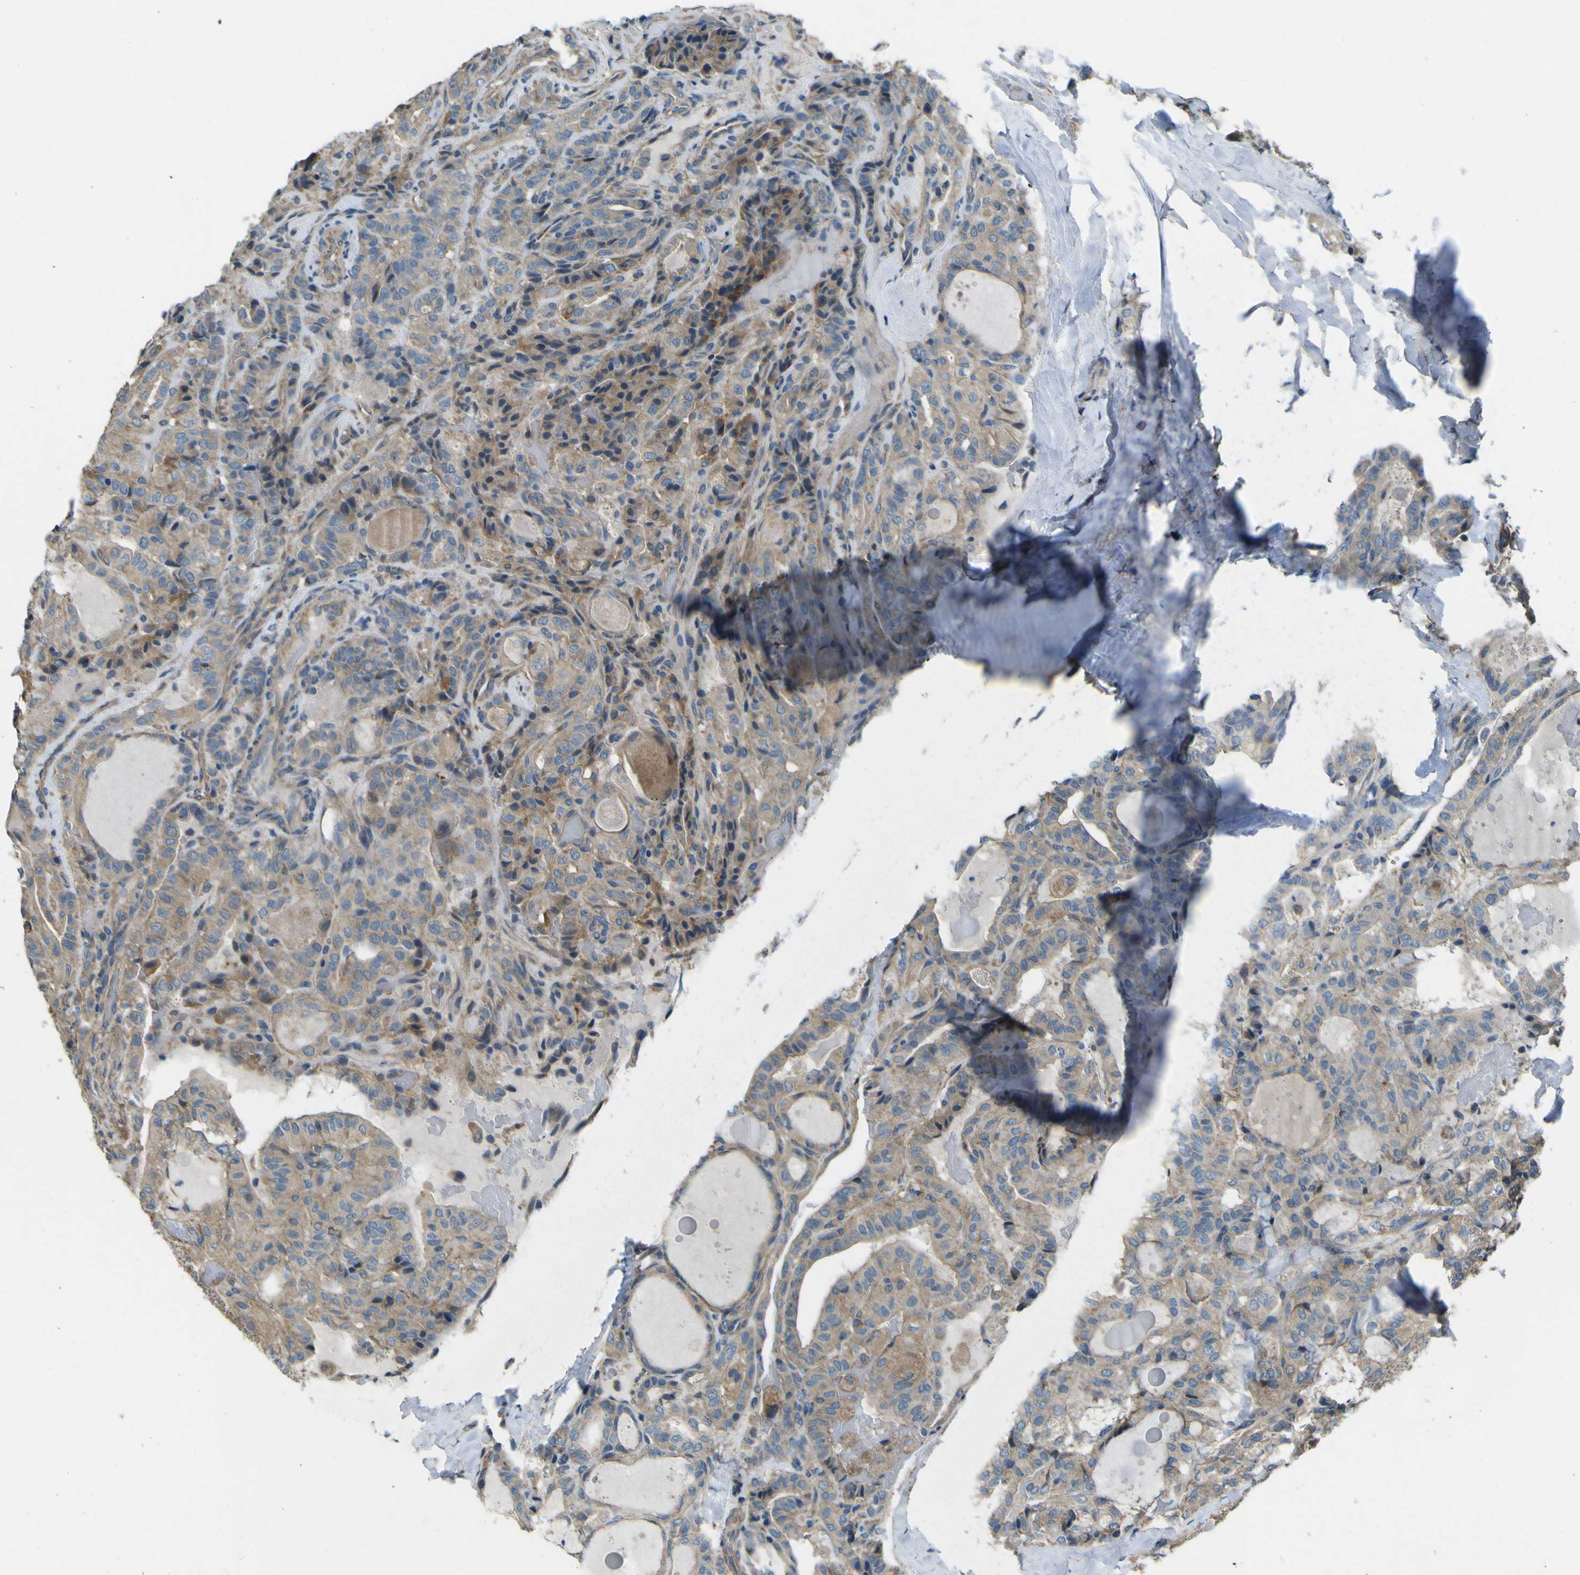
{"staining": {"intensity": "moderate", "quantity": ">75%", "location": "cytoplasmic/membranous"}, "tissue": "thyroid cancer", "cell_type": "Tumor cells", "image_type": "cancer", "snomed": [{"axis": "morphology", "description": "Papillary adenocarcinoma, NOS"}, {"axis": "topography", "description": "Thyroid gland"}], "caption": "The histopathology image exhibits staining of thyroid cancer, revealing moderate cytoplasmic/membranous protein expression (brown color) within tumor cells.", "gene": "NAALADL2", "patient": {"sex": "male", "age": 77}}